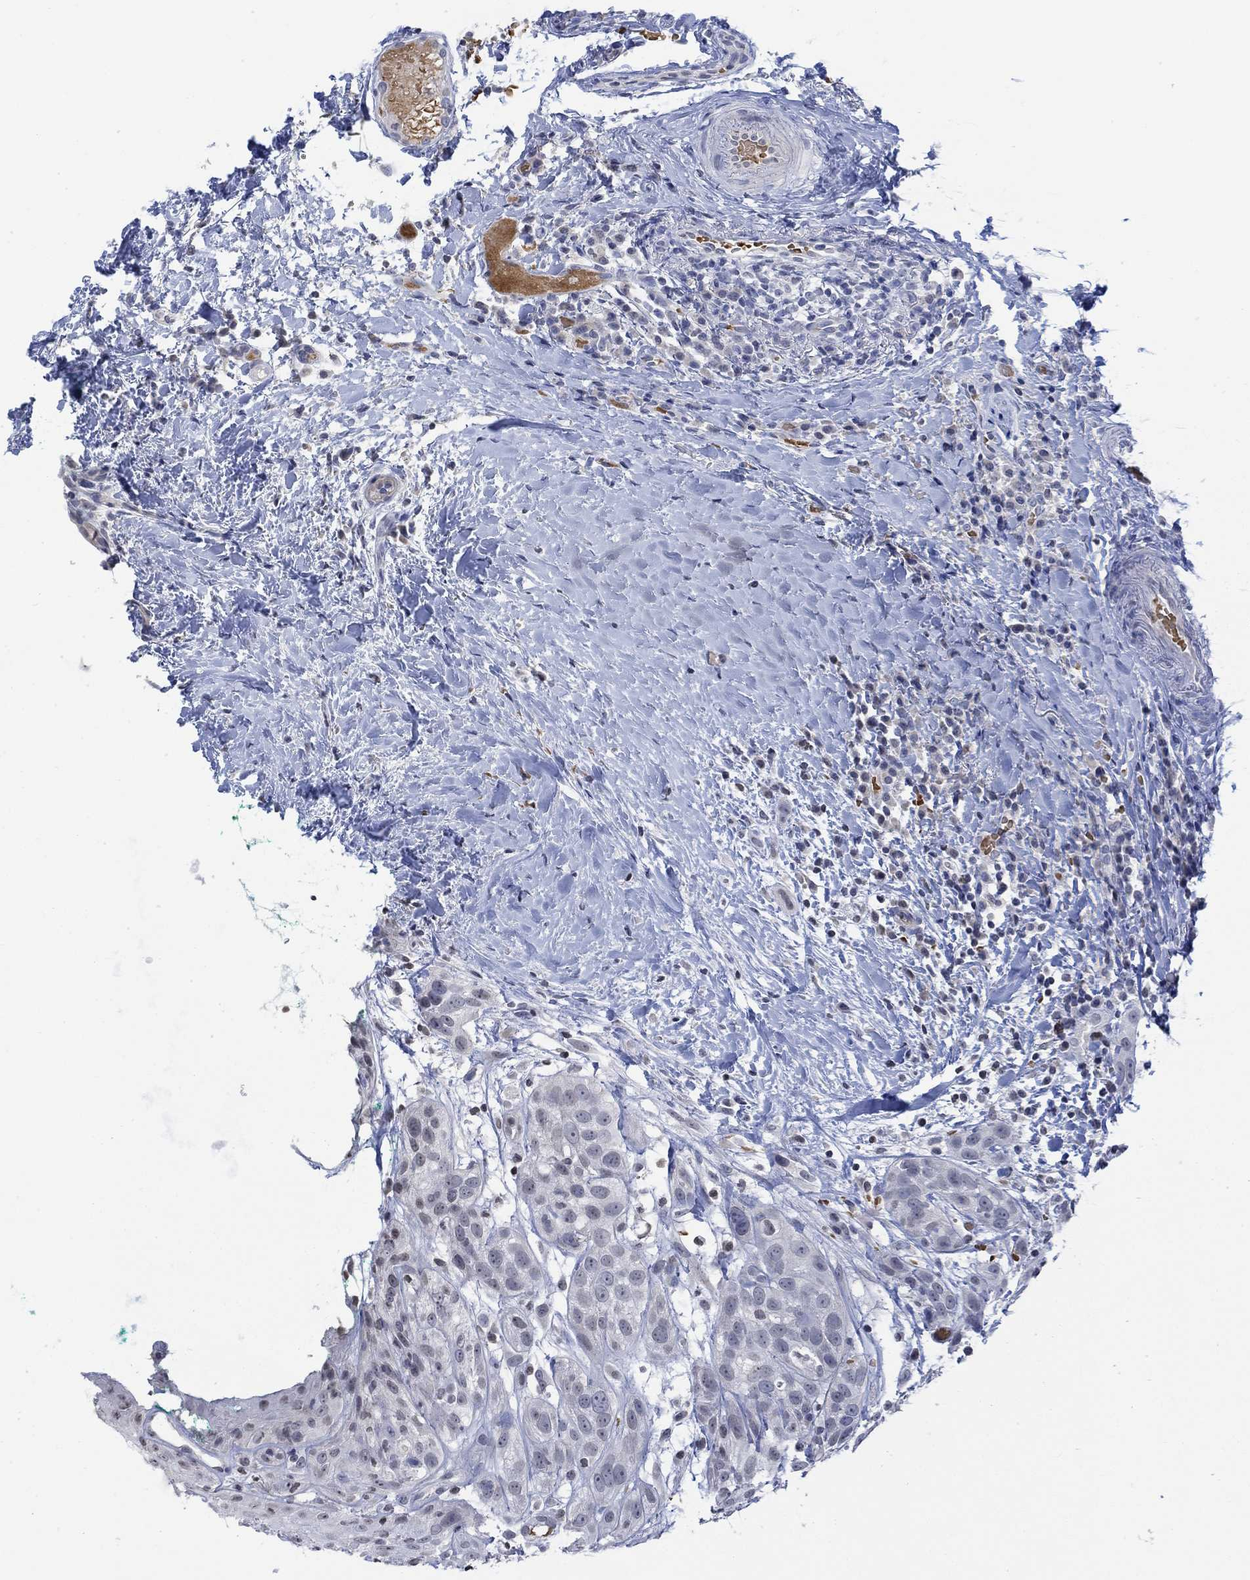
{"staining": {"intensity": "negative", "quantity": "none", "location": "none"}, "tissue": "head and neck cancer", "cell_type": "Tumor cells", "image_type": "cancer", "snomed": [{"axis": "morphology", "description": "Normal tissue, NOS"}, {"axis": "morphology", "description": "Squamous cell carcinoma, NOS"}, {"axis": "topography", "description": "Oral tissue"}, {"axis": "topography", "description": "Salivary gland"}, {"axis": "topography", "description": "Head-Neck"}], "caption": "Protein analysis of head and neck squamous cell carcinoma exhibits no significant expression in tumor cells. (Stains: DAB immunohistochemistry (IHC) with hematoxylin counter stain, Microscopy: brightfield microscopy at high magnification).", "gene": "TMEM255A", "patient": {"sex": "female", "age": 62}}